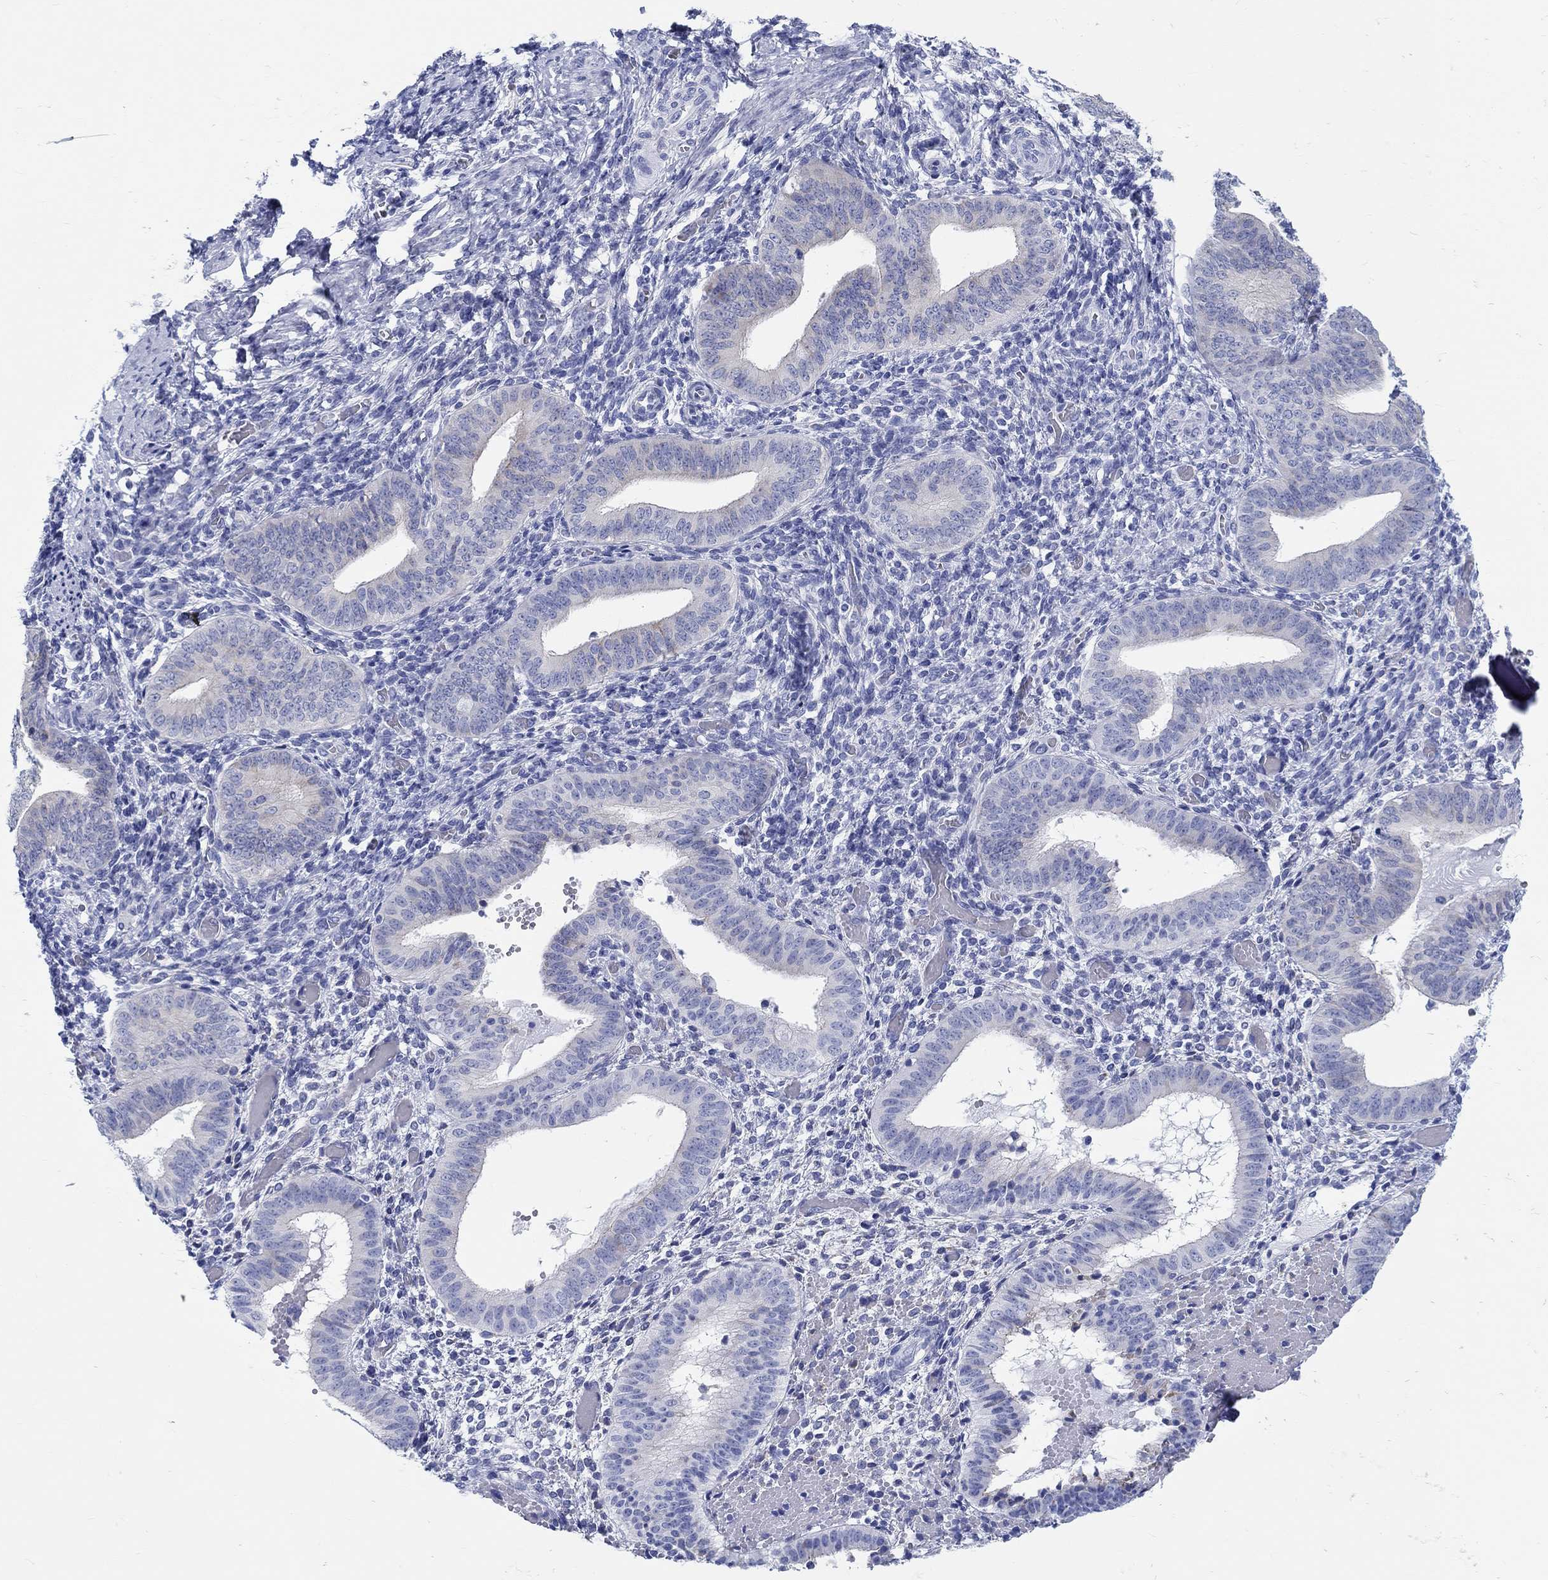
{"staining": {"intensity": "negative", "quantity": "none", "location": "none"}, "tissue": "endometrium", "cell_type": "Cells in endometrial stroma", "image_type": "normal", "snomed": [{"axis": "morphology", "description": "Normal tissue, NOS"}, {"axis": "topography", "description": "Endometrium"}], "caption": "Immunohistochemical staining of unremarkable endometrium reveals no significant staining in cells in endometrial stroma. (Brightfield microscopy of DAB immunohistochemistry at high magnification).", "gene": "RD3L", "patient": {"sex": "female", "age": 42}}